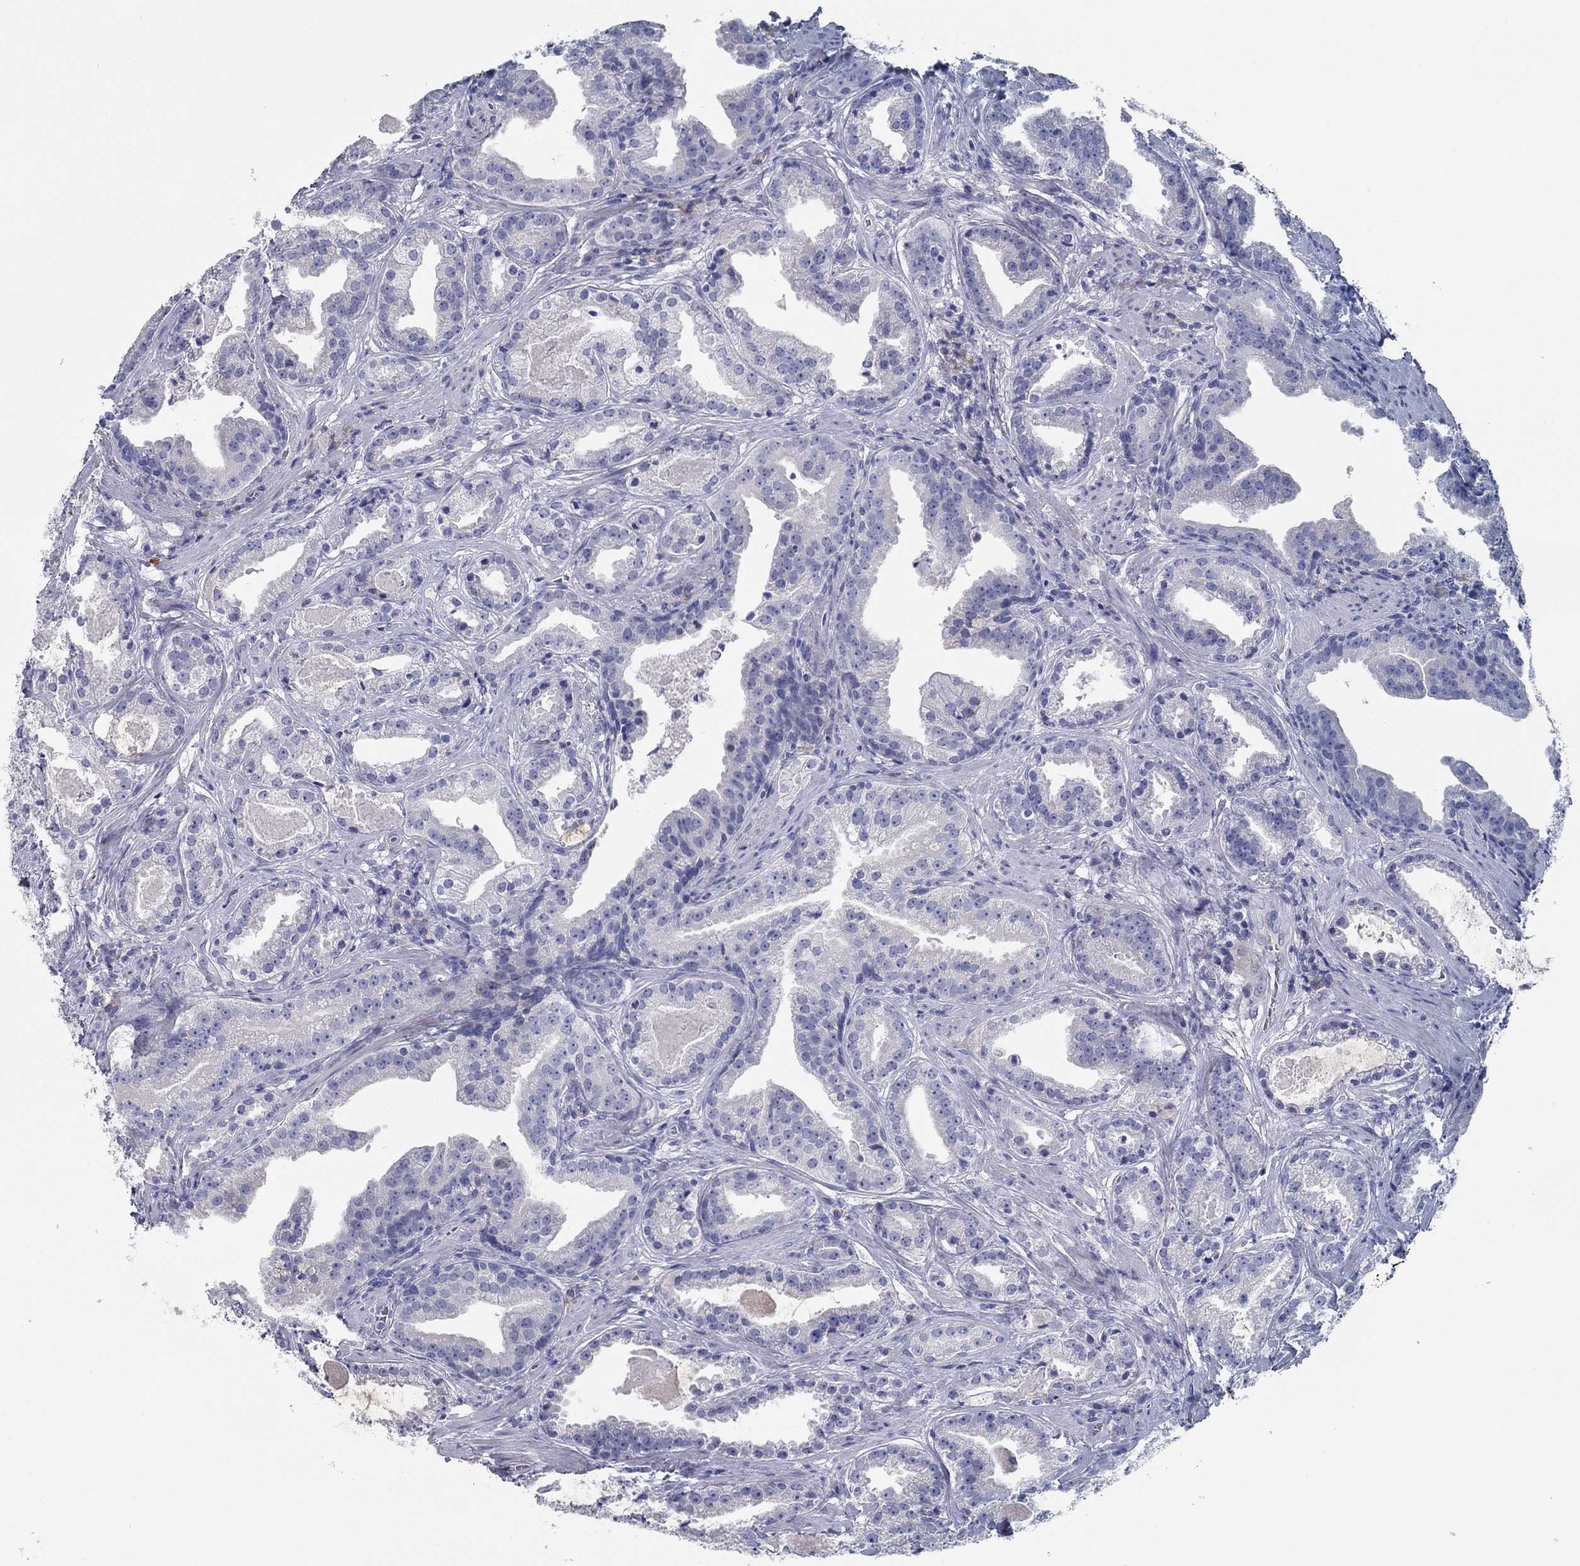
{"staining": {"intensity": "negative", "quantity": "none", "location": "none"}, "tissue": "prostate cancer", "cell_type": "Tumor cells", "image_type": "cancer", "snomed": [{"axis": "morphology", "description": "Adenocarcinoma, NOS"}, {"axis": "morphology", "description": "Adenocarcinoma, High grade"}, {"axis": "topography", "description": "Prostate"}], "caption": "High magnification brightfield microscopy of prostate adenocarcinoma stained with DAB (3,3'-diaminobenzidine) (brown) and counterstained with hematoxylin (blue): tumor cells show no significant expression.", "gene": "GRK7", "patient": {"sex": "male", "age": 64}}